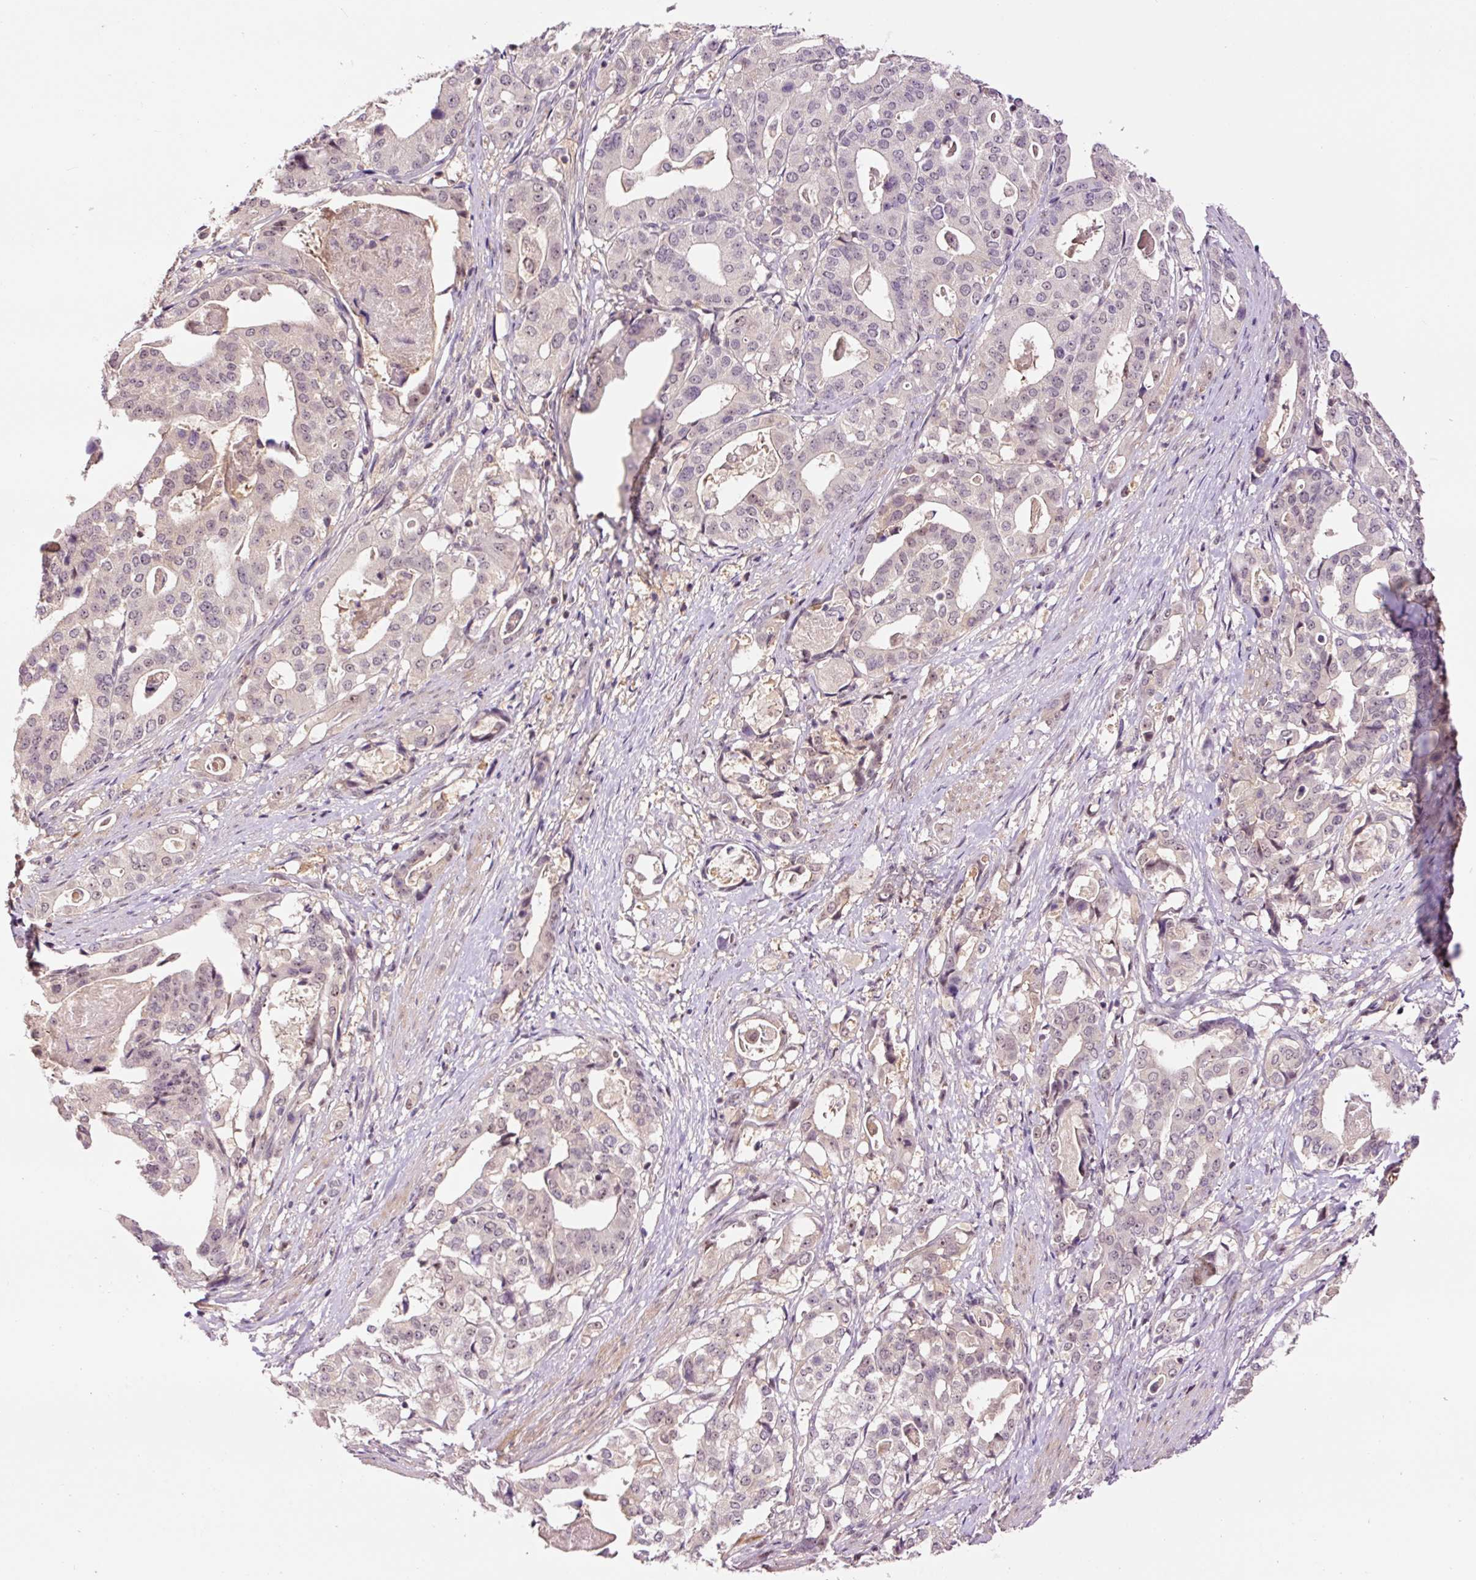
{"staining": {"intensity": "weak", "quantity": "<25%", "location": "cytoplasmic/membranous"}, "tissue": "stomach cancer", "cell_type": "Tumor cells", "image_type": "cancer", "snomed": [{"axis": "morphology", "description": "Adenocarcinoma, NOS"}, {"axis": "topography", "description": "Stomach"}], "caption": "Immunohistochemical staining of stomach cancer reveals no significant expression in tumor cells.", "gene": "DPPA4", "patient": {"sex": "male", "age": 48}}